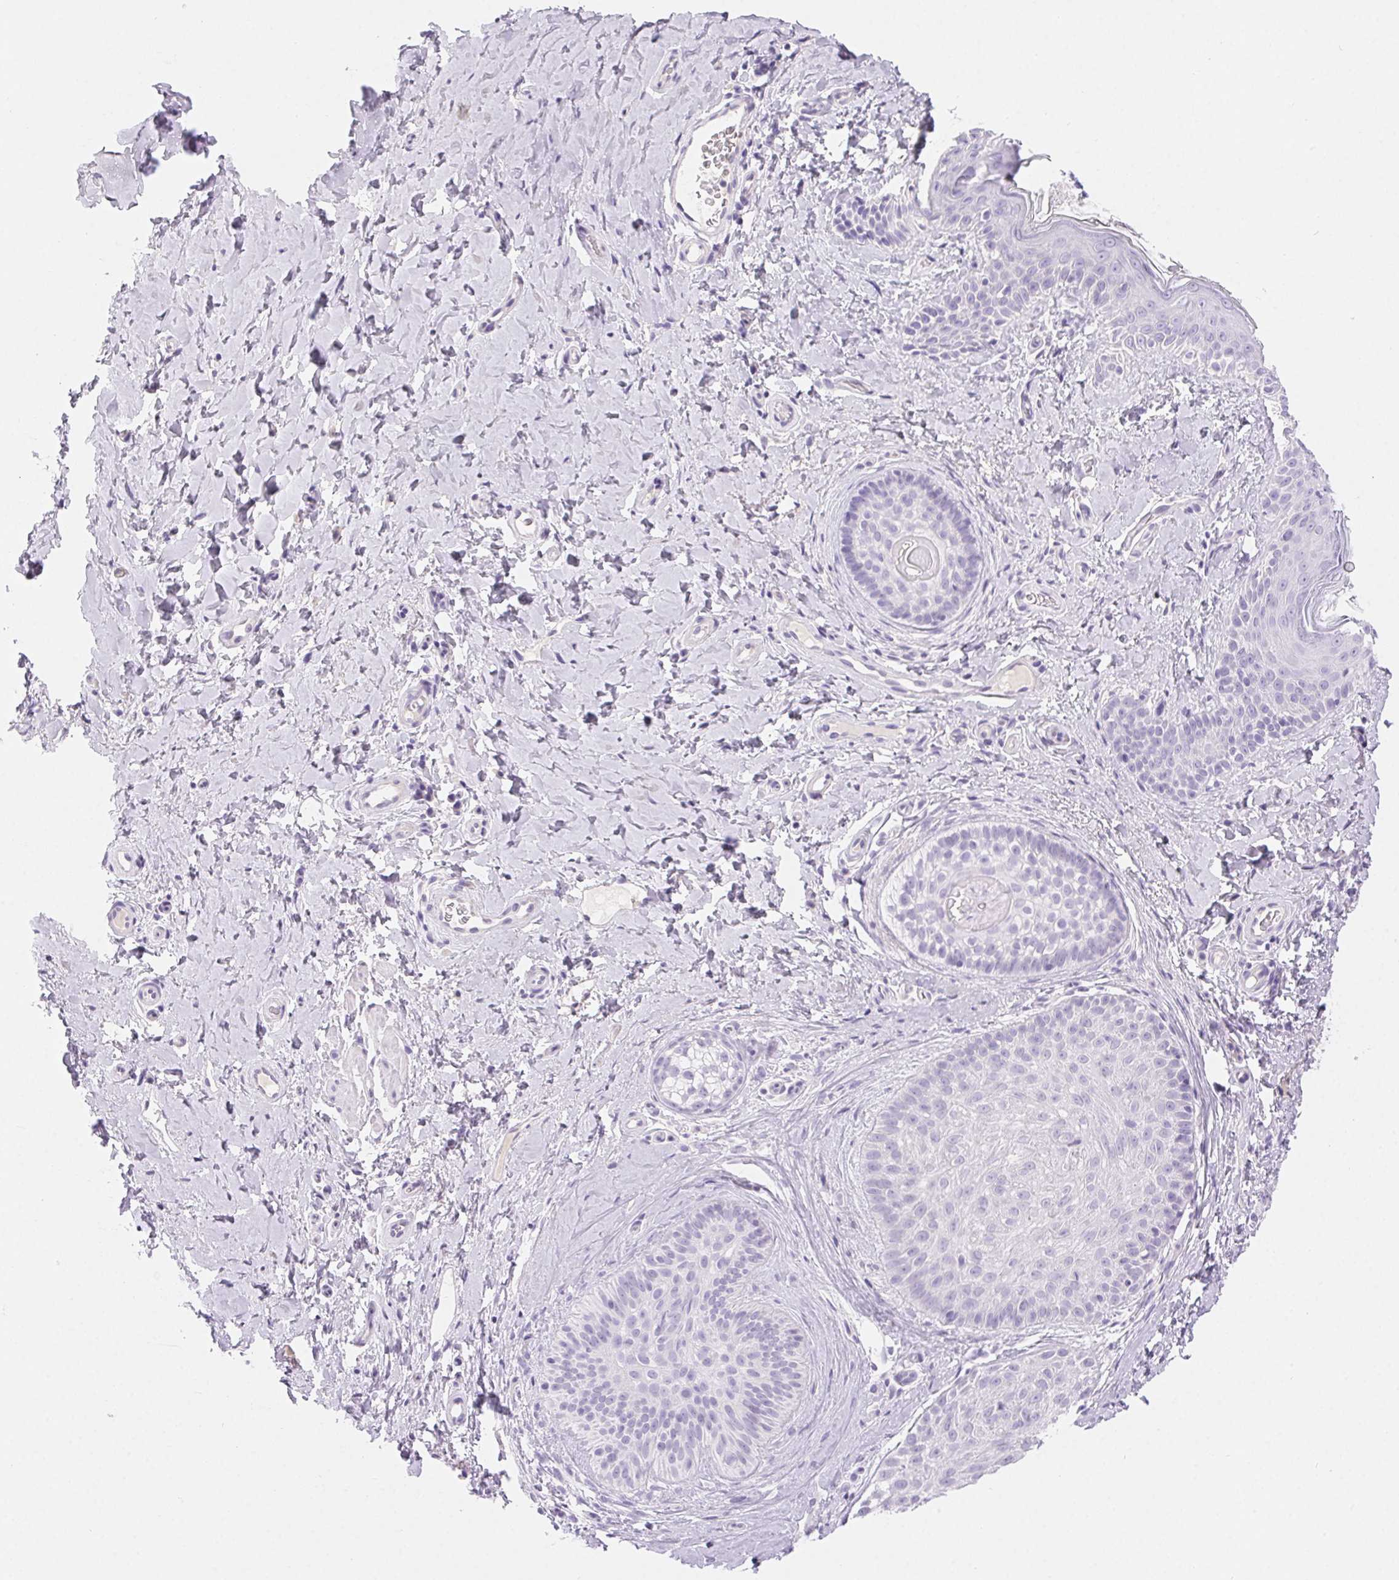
{"staining": {"intensity": "negative", "quantity": "none", "location": "none"}, "tissue": "skin cancer", "cell_type": "Tumor cells", "image_type": "cancer", "snomed": [{"axis": "morphology", "description": "Basal cell carcinoma"}, {"axis": "topography", "description": "Skin"}], "caption": "IHC photomicrograph of skin basal cell carcinoma stained for a protein (brown), which exhibits no staining in tumor cells.", "gene": "CLDN16", "patient": {"sex": "male", "age": 89}}